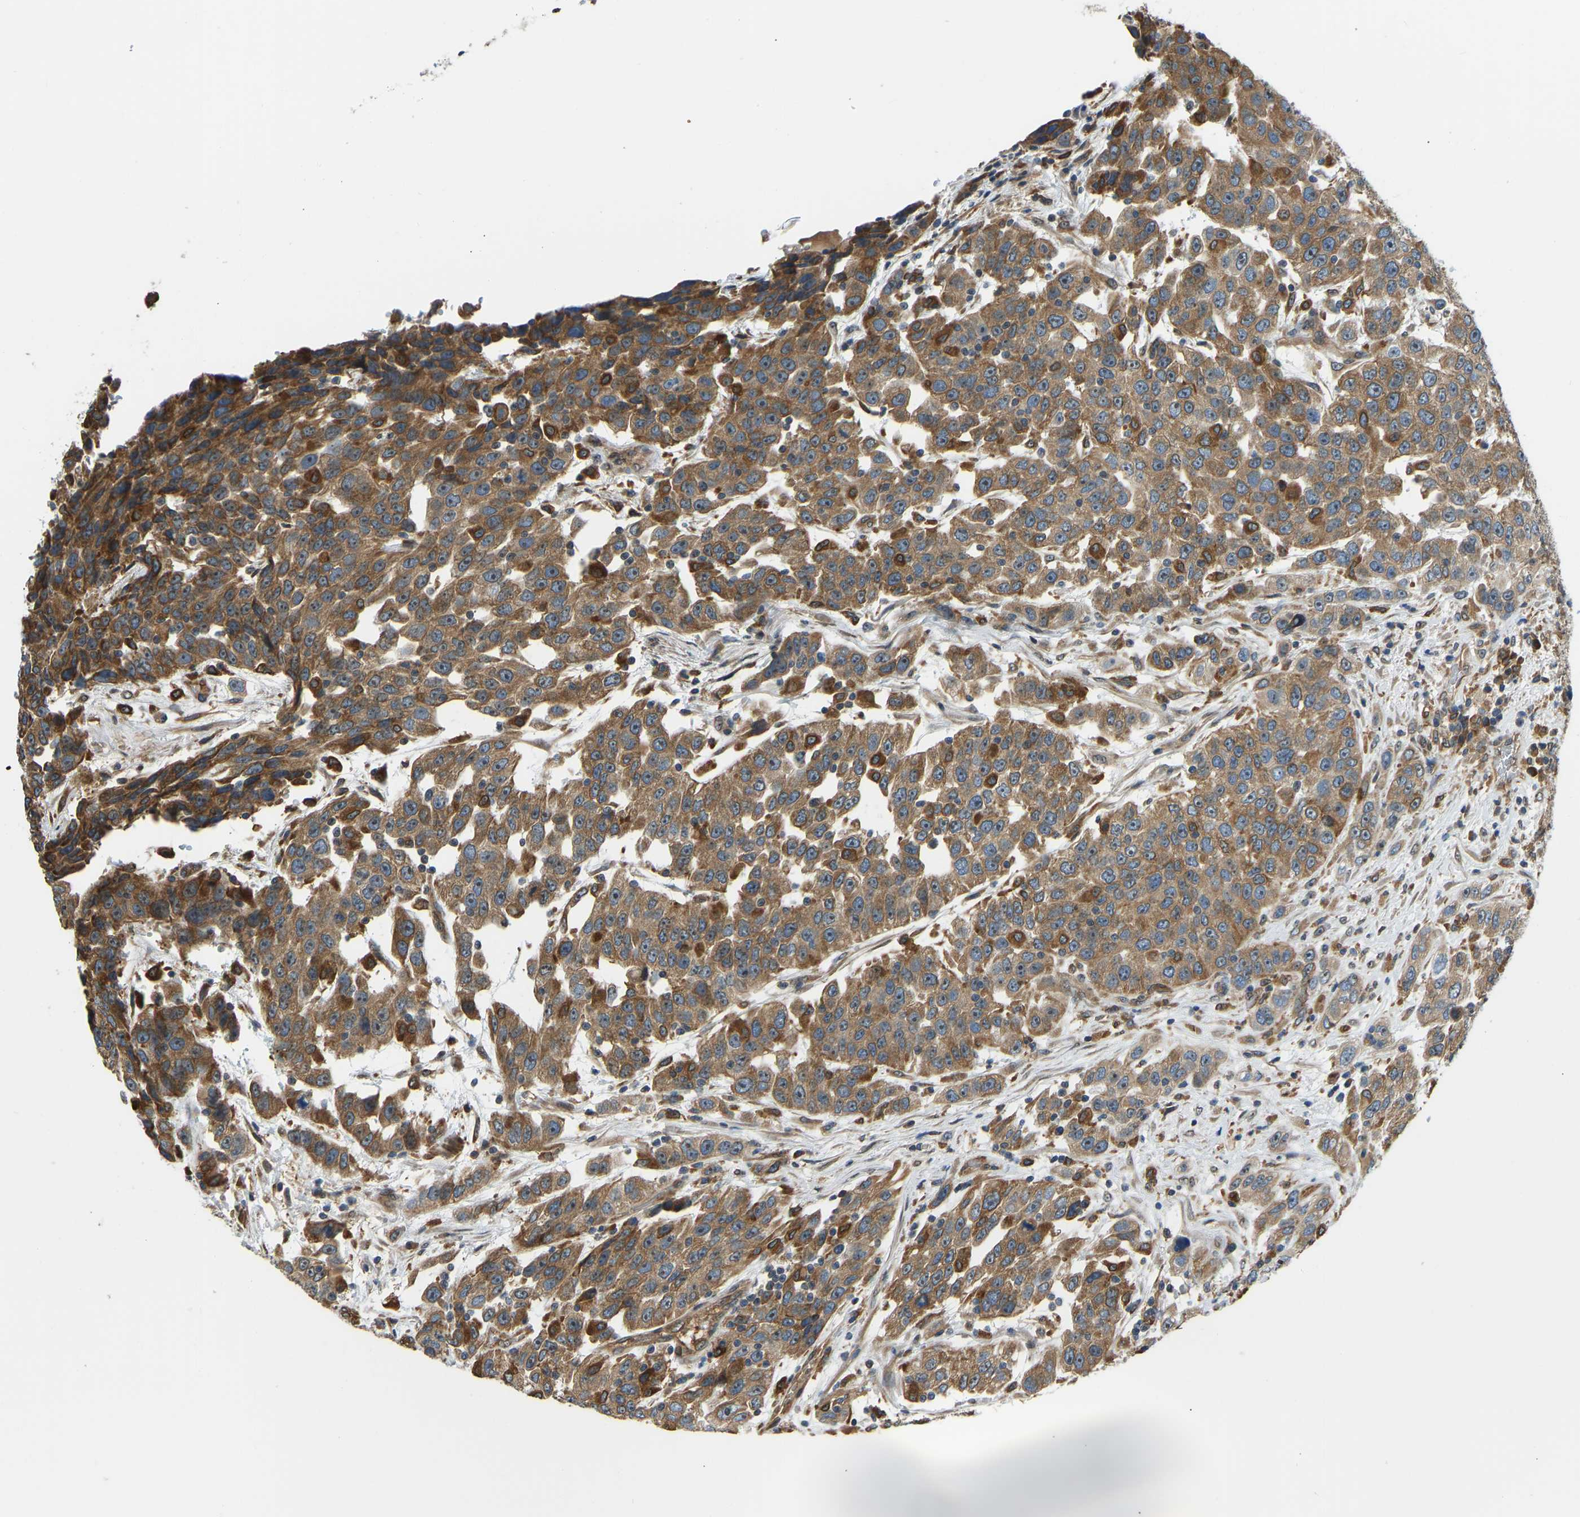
{"staining": {"intensity": "moderate", "quantity": ">75%", "location": "cytoplasmic/membranous"}, "tissue": "urothelial cancer", "cell_type": "Tumor cells", "image_type": "cancer", "snomed": [{"axis": "morphology", "description": "Urothelial carcinoma, High grade"}, {"axis": "topography", "description": "Urinary bladder"}], "caption": "DAB (3,3'-diaminobenzidine) immunohistochemical staining of human urothelial carcinoma (high-grade) reveals moderate cytoplasmic/membranous protein positivity in approximately >75% of tumor cells. (DAB (3,3'-diaminobenzidine) = brown stain, brightfield microscopy at high magnification).", "gene": "OS9", "patient": {"sex": "female", "age": 80}}